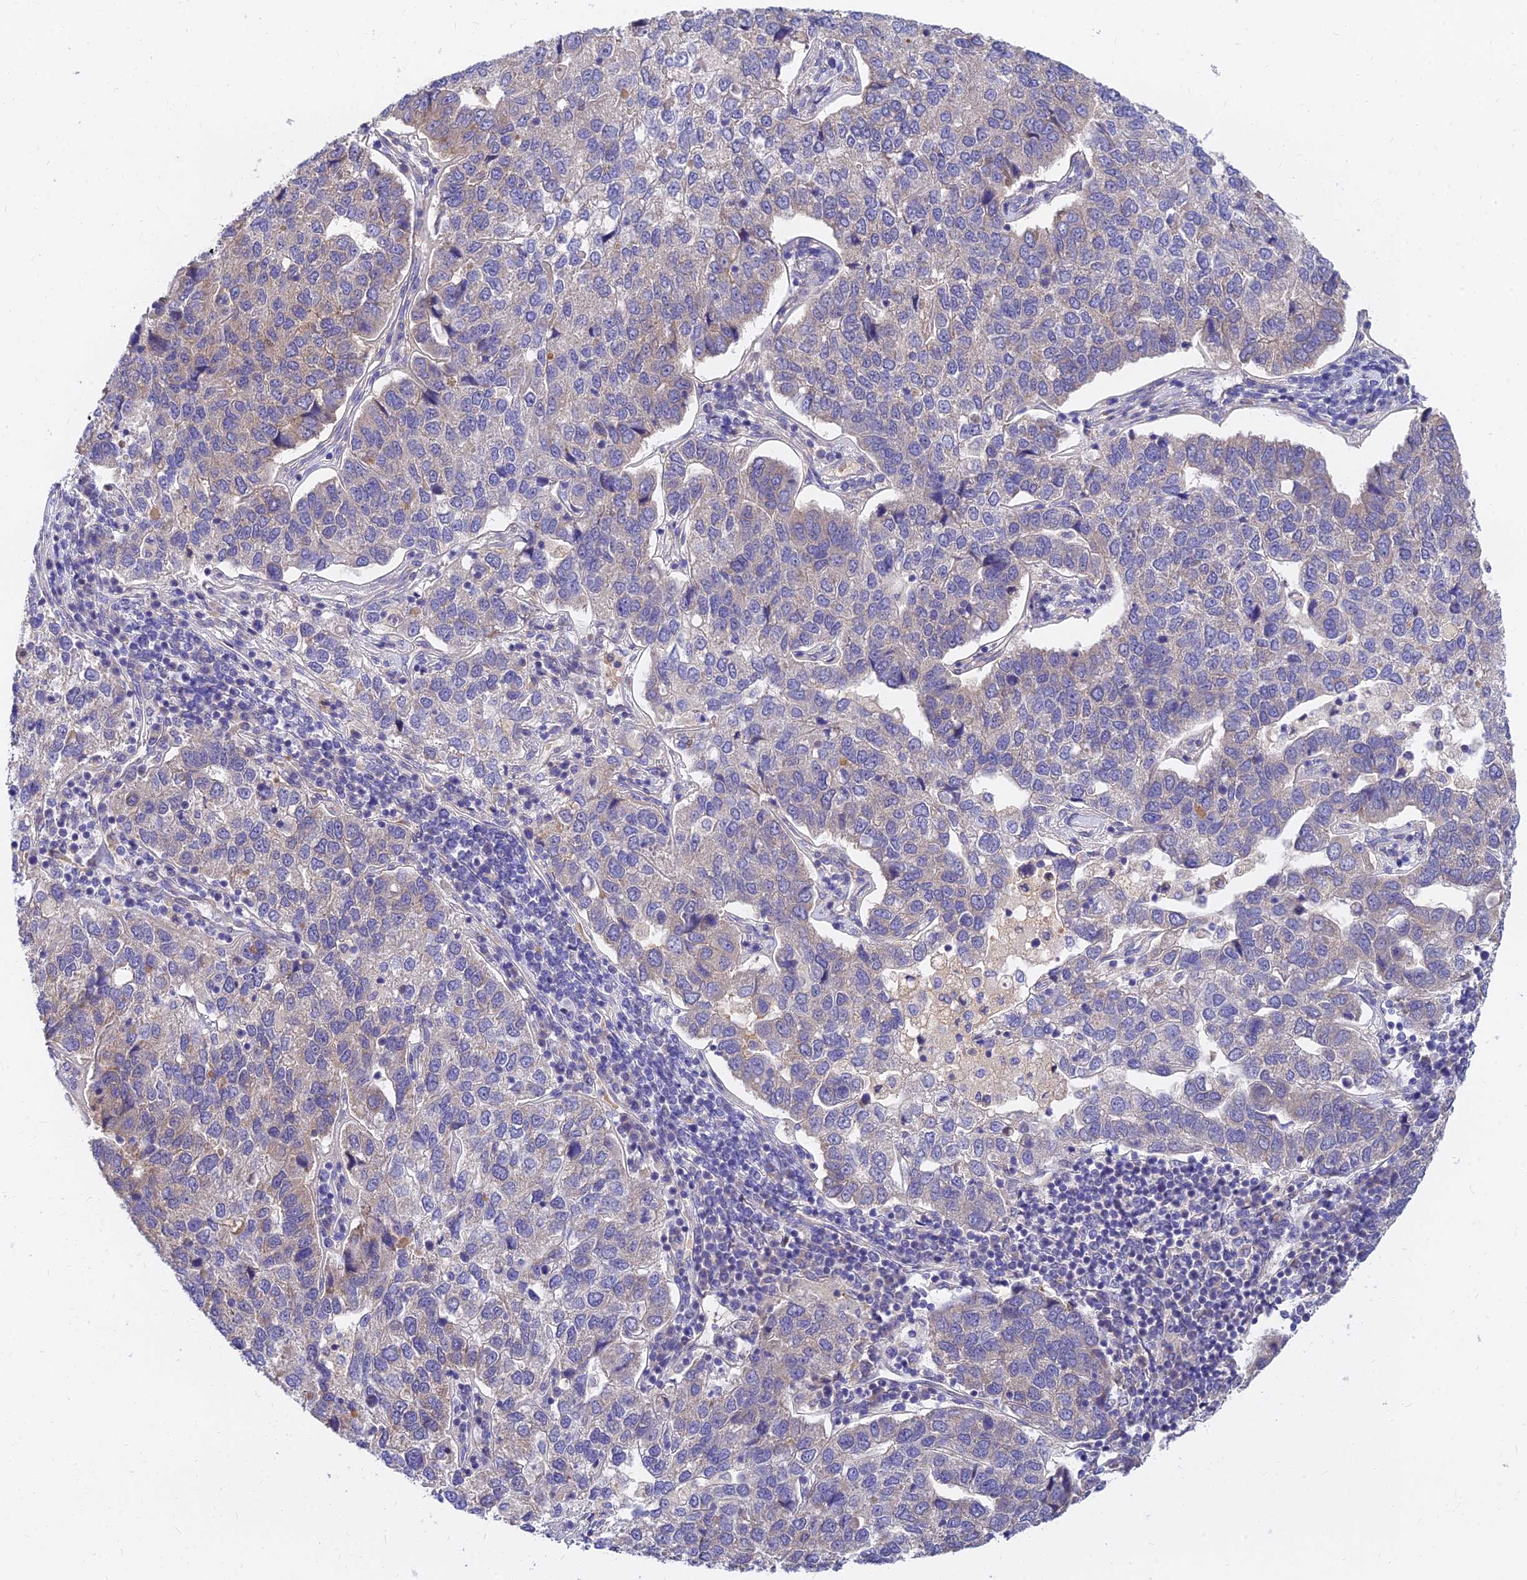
{"staining": {"intensity": "negative", "quantity": "none", "location": "none"}, "tissue": "pancreatic cancer", "cell_type": "Tumor cells", "image_type": "cancer", "snomed": [{"axis": "morphology", "description": "Adenocarcinoma, NOS"}, {"axis": "topography", "description": "Pancreas"}], "caption": "Immunohistochemistry of human pancreatic cancer exhibits no positivity in tumor cells. Brightfield microscopy of immunohistochemistry (IHC) stained with DAB (brown) and hematoxylin (blue), captured at high magnification.", "gene": "ANKS4B", "patient": {"sex": "female", "age": 61}}